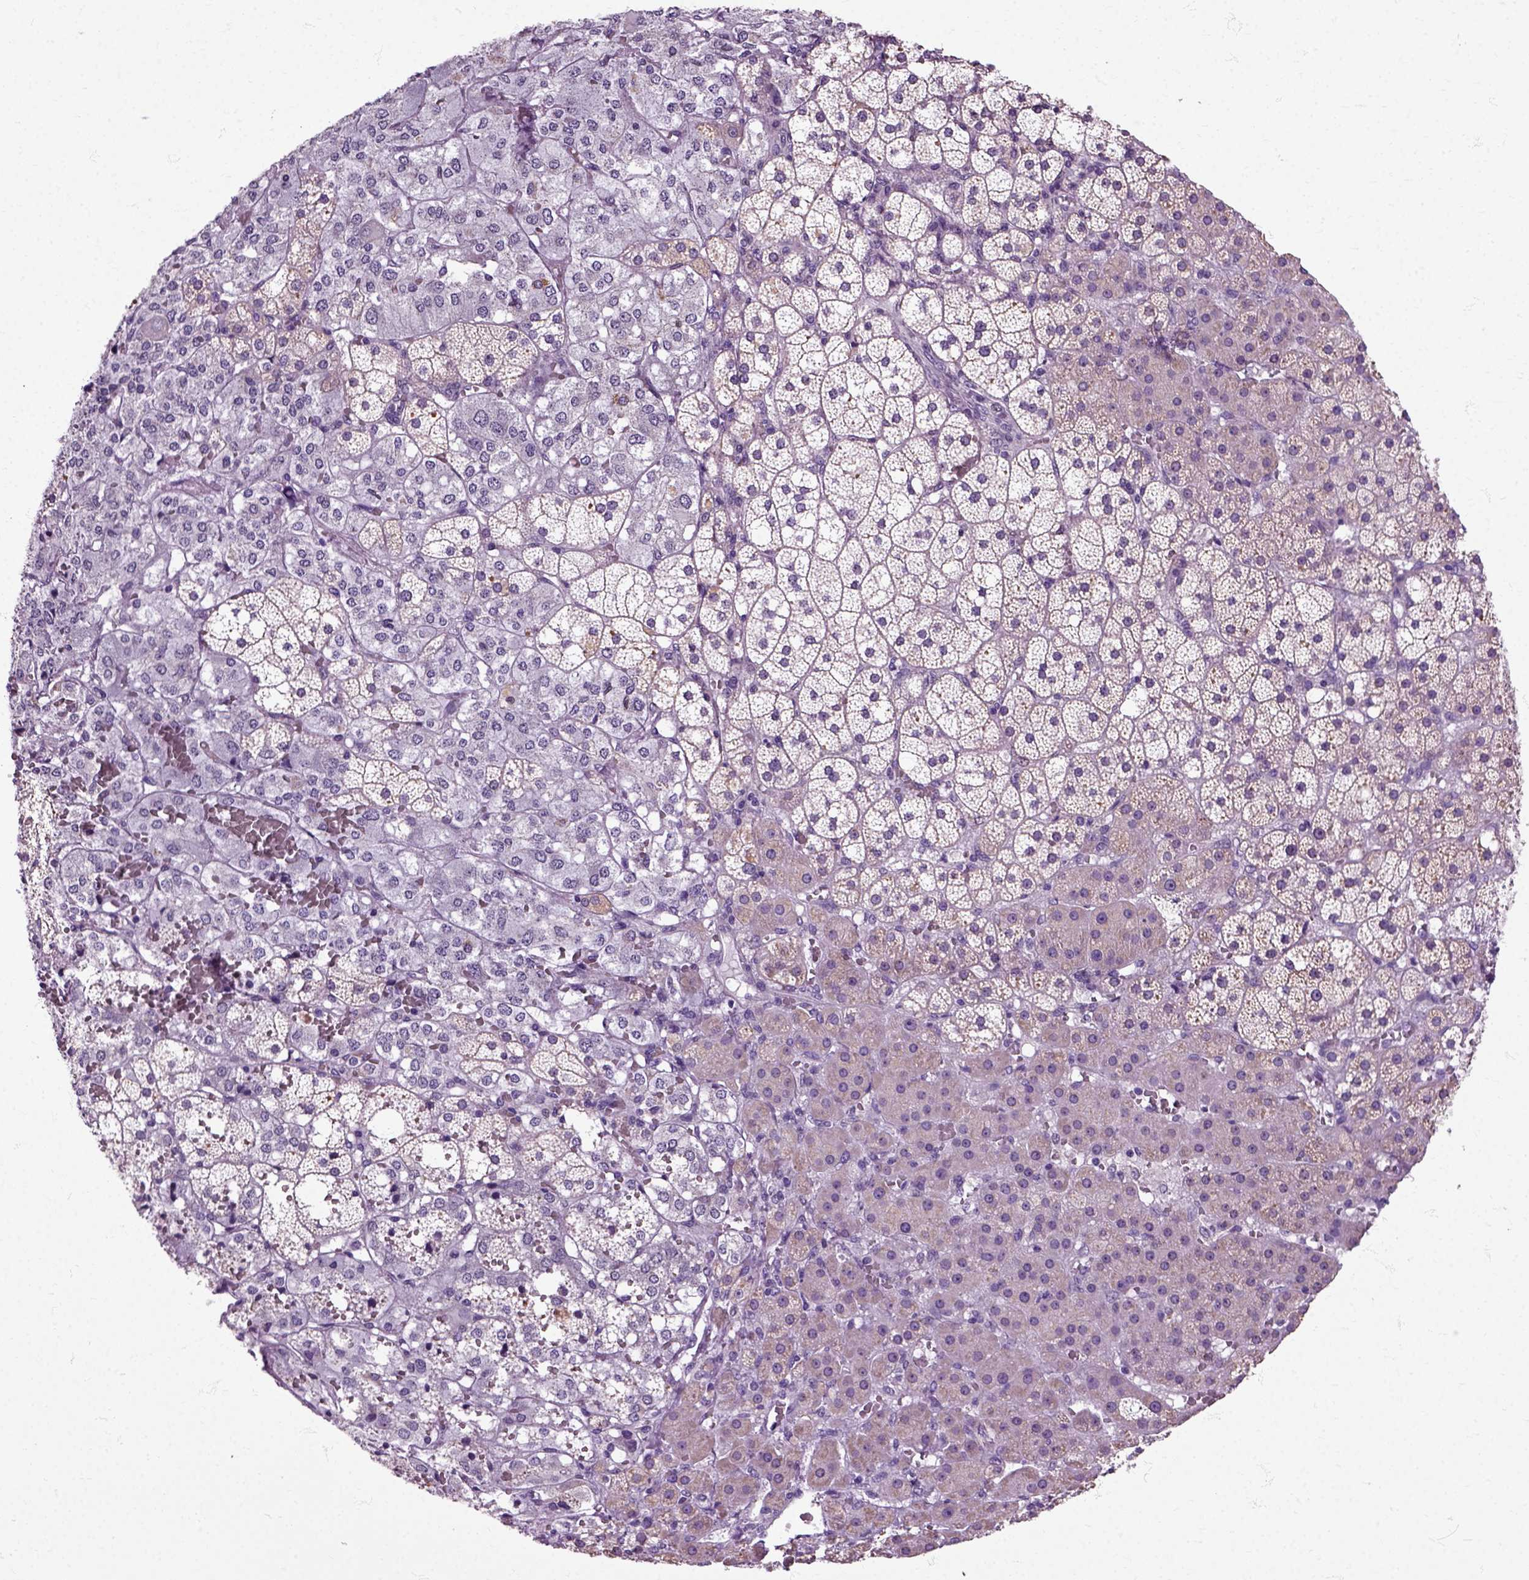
{"staining": {"intensity": "weak", "quantity": "25%-75%", "location": "cytoplasmic/membranous"}, "tissue": "adrenal gland", "cell_type": "Glandular cells", "image_type": "normal", "snomed": [{"axis": "morphology", "description": "Normal tissue, NOS"}, {"axis": "topography", "description": "Adrenal gland"}], "caption": "DAB immunohistochemical staining of unremarkable adrenal gland reveals weak cytoplasmic/membranous protein expression in approximately 25%-75% of glandular cells.", "gene": "HSPA2", "patient": {"sex": "male", "age": 53}}